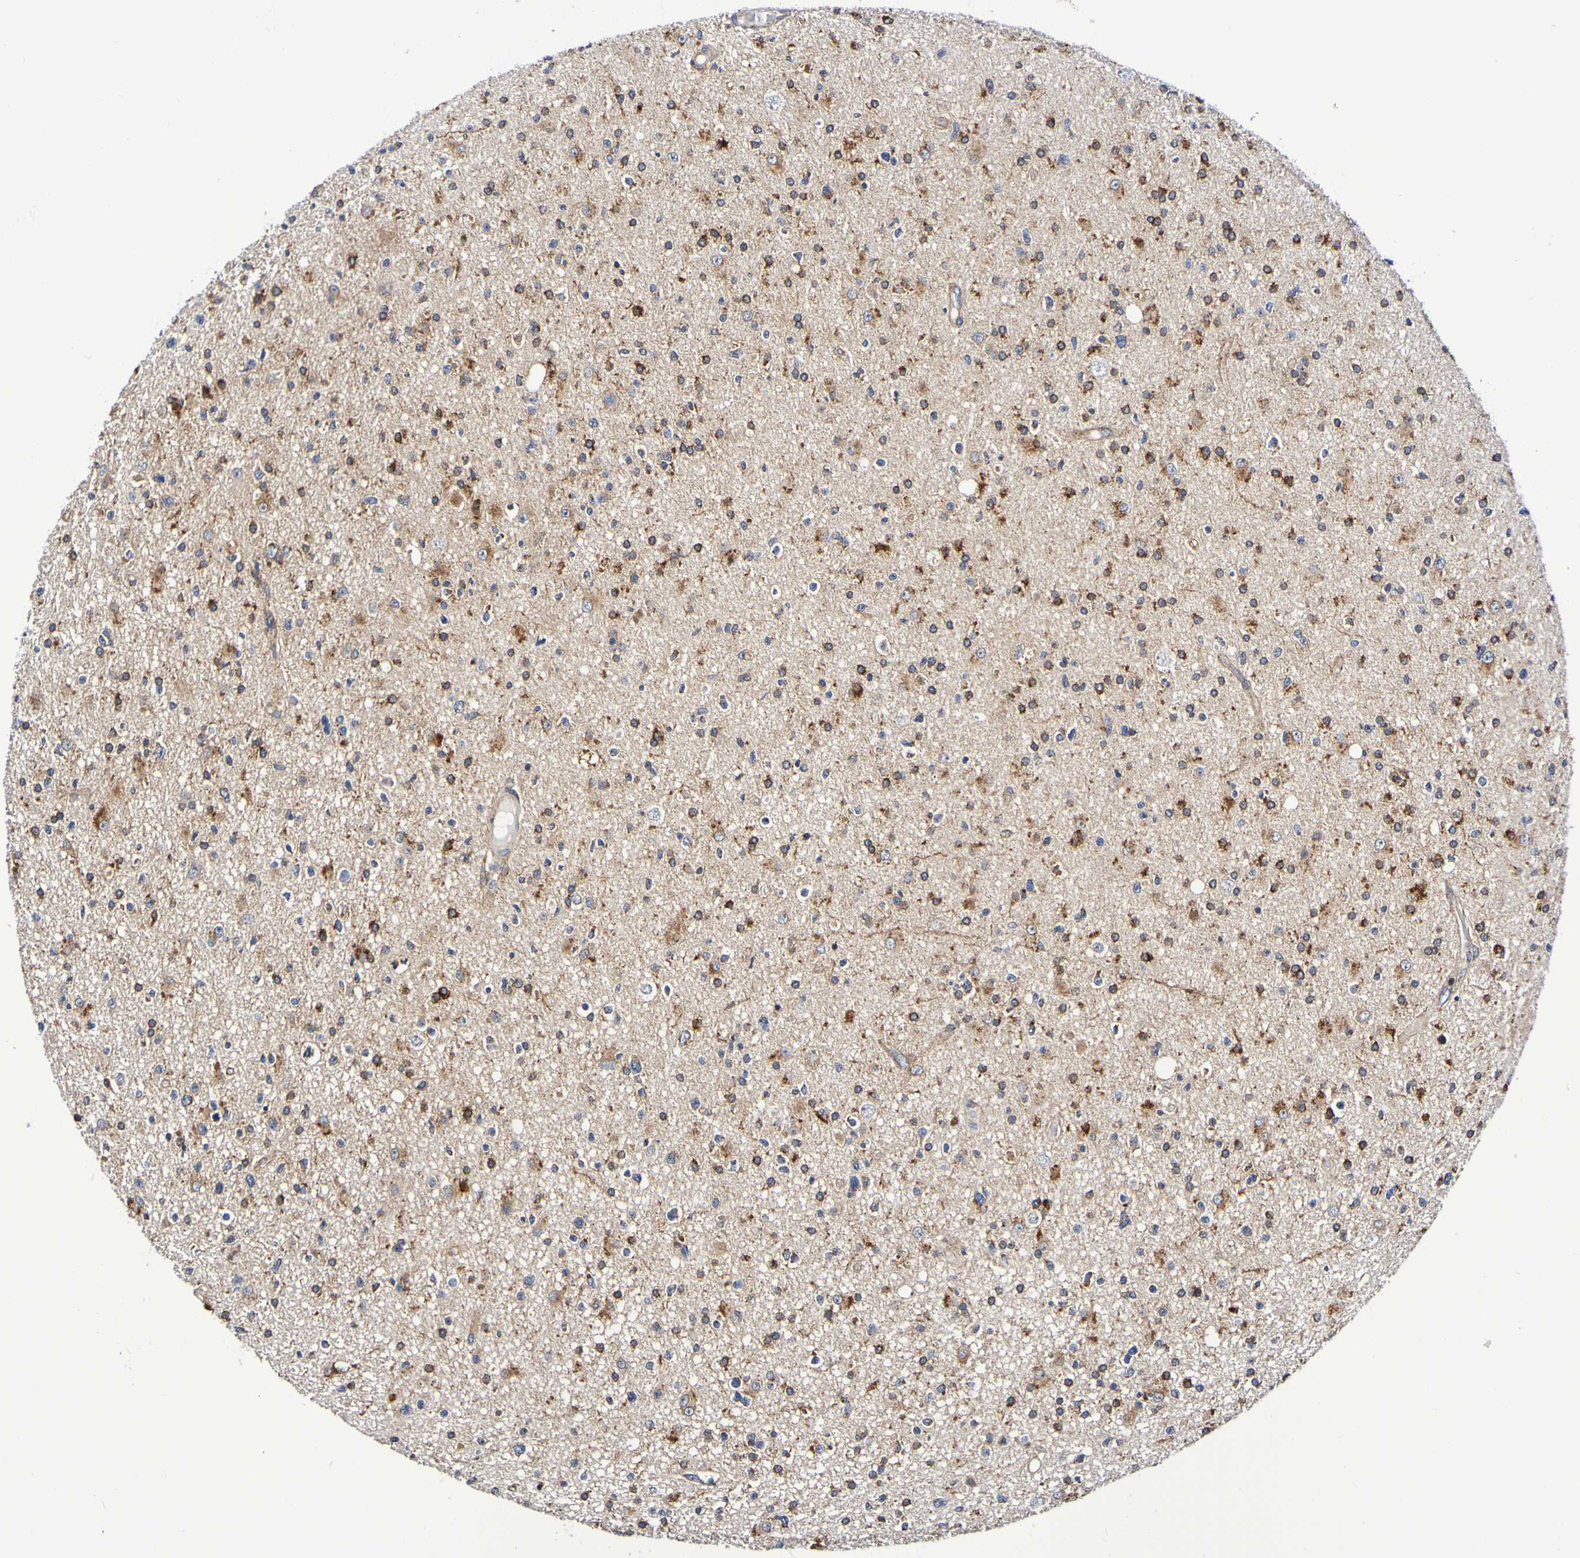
{"staining": {"intensity": "moderate", "quantity": "25%-75%", "location": "cytoplasmic/membranous"}, "tissue": "glioma", "cell_type": "Tumor cells", "image_type": "cancer", "snomed": [{"axis": "morphology", "description": "Glioma, malignant, High grade"}, {"axis": "topography", "description": "Brain"}], "caption": "DAB immunohistochemical staining of human malignant glioma (high-grade) reveals moderate cytoplasmic/membranous protein positivity in approximately 25%-75% of tumor cells.", "gene": "GJB1", "patient": {"sex": "male", "age": 33}}